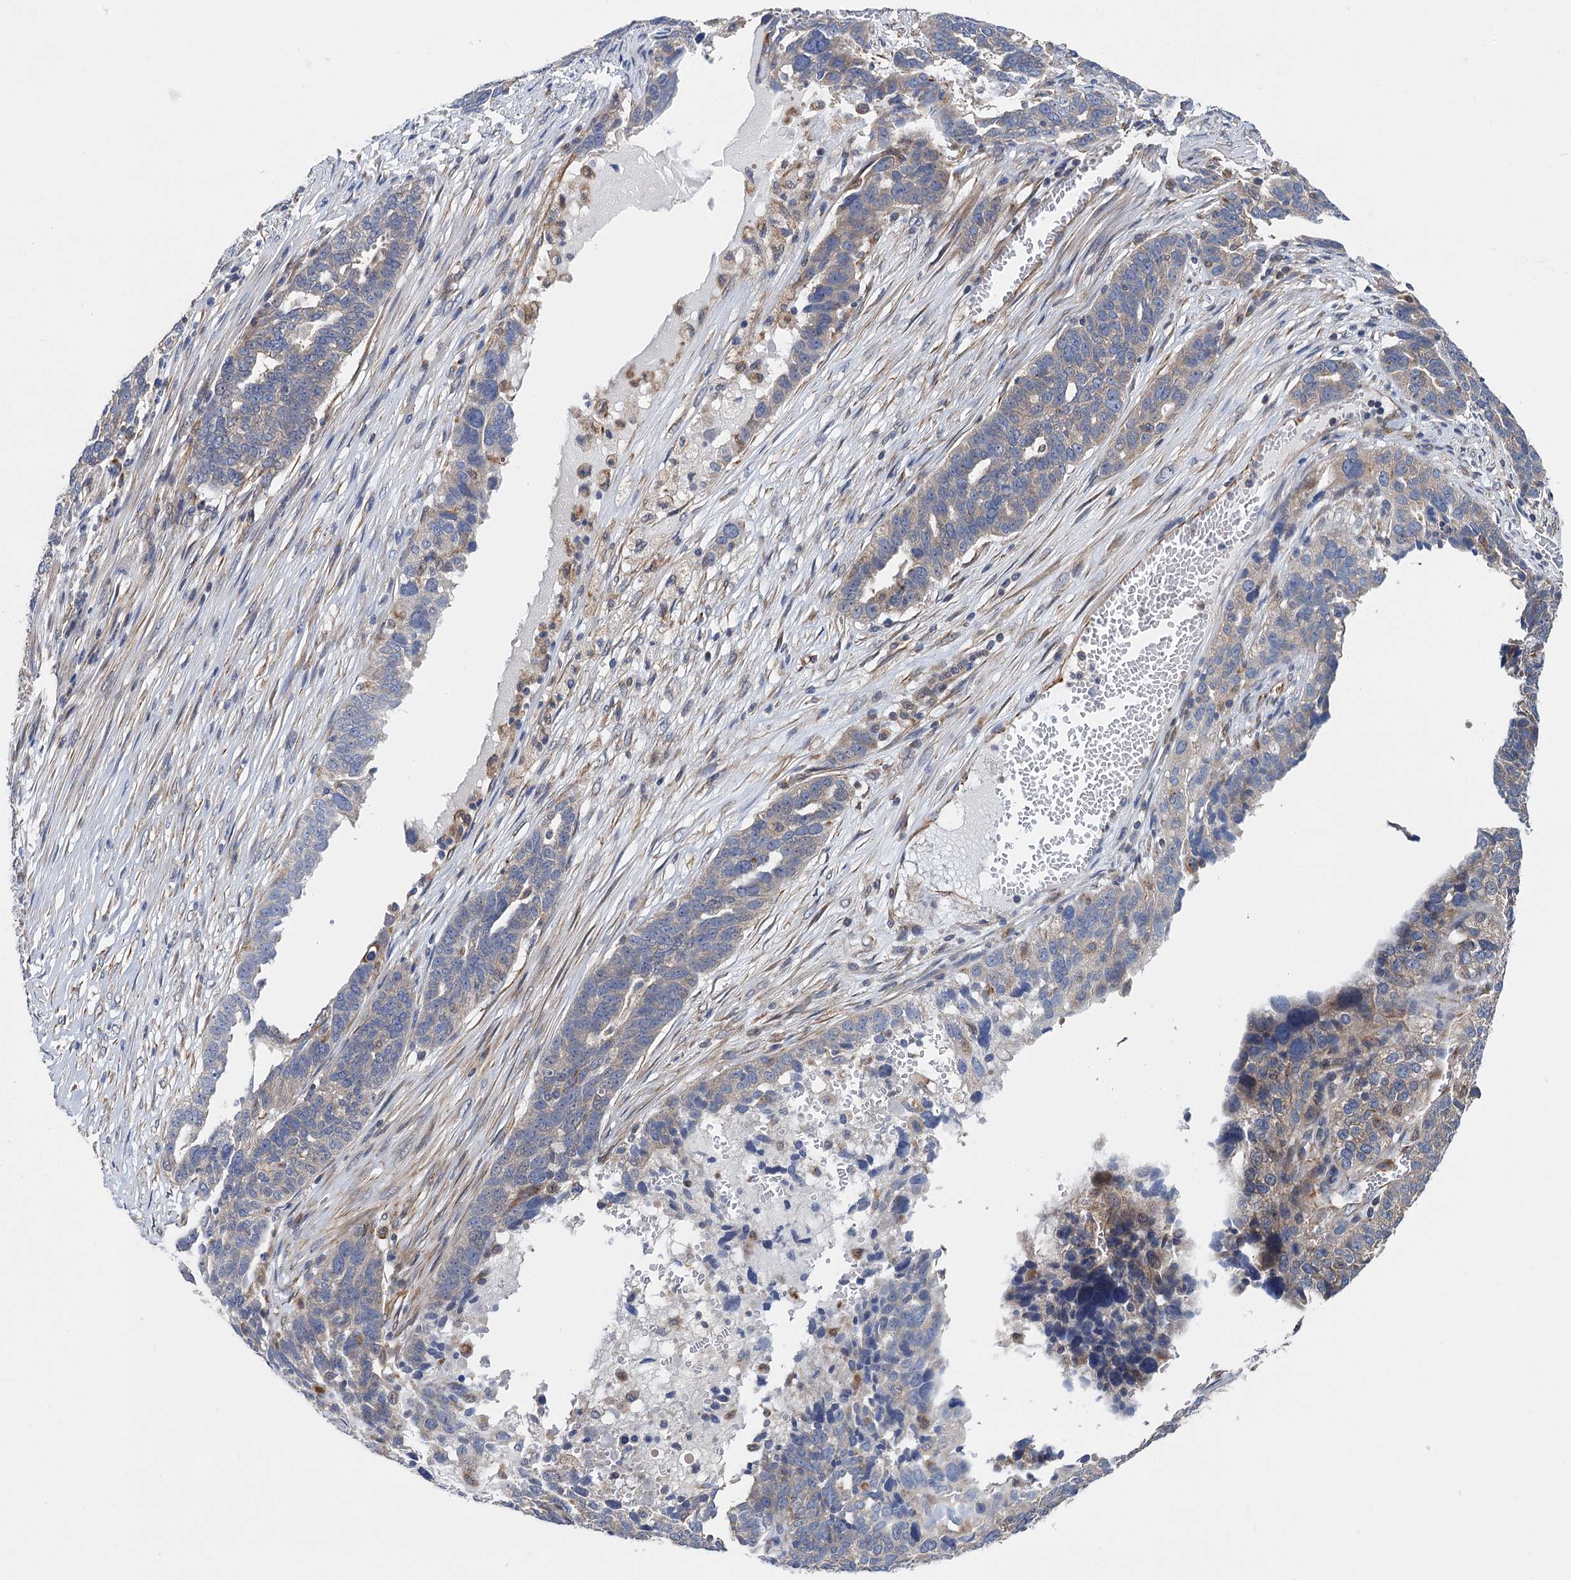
{"staining": {"intensity": "weak", "quantity": "<25%", "location": "cytoplasmic/membranous"}, "tissue": "ovarian cancer", "cell_type": "Tumor cells", "image_type": "cancer", "snomed": [{"axis": "morphology", "description": "Cystadenocarcinoma, serous, NOS"}, {"axis": "topography", "description": "Ovary"}], "caption": "Immunohistochemistry of serous cystadenocarcinoma (ovarian) shows no expression in tumor cells.", "gene": "PJA2", "patient": {"sex": "female", "age": 59}}